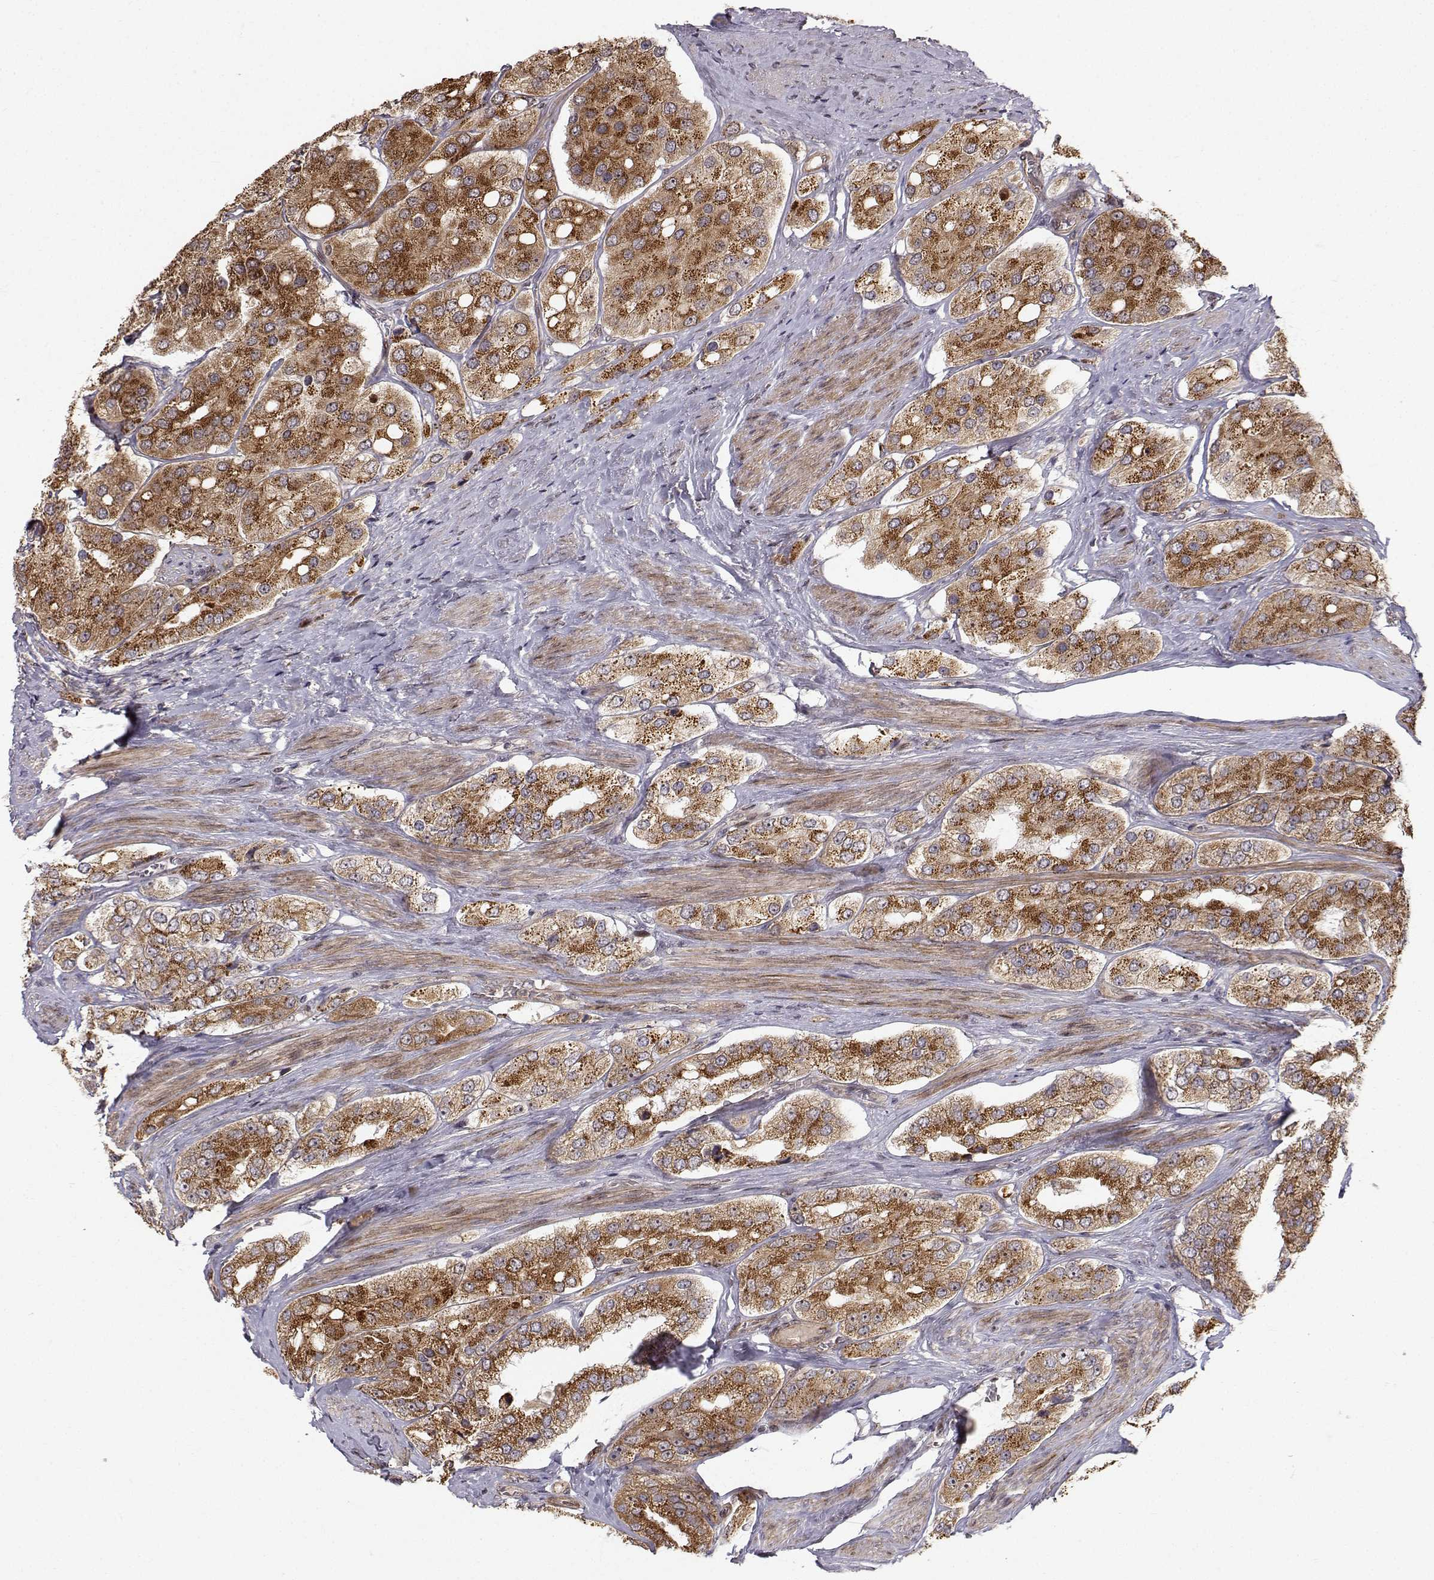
{"staining": {"intensity": "strong", "quantity": "25%-75%", "location": "cytoplasmic/membranous"}, "tissue": "prostate cancer", "cell_type": "Tumor cells", "image_type": "cancer", "snomed": [{"axis": "morphology", "description": "Adenocarcinoma, Low grade"}, {"axis": "topography", "description": "Prostate"}], "caption": "An image of prostate cancer (low-grade adenocarcinoma) stained for a protein demonstrates strong cytoplasmic/membranous brown staining in tumor cells.", "gene": "APC", "patient": {"sex": "male", "age": 69}}